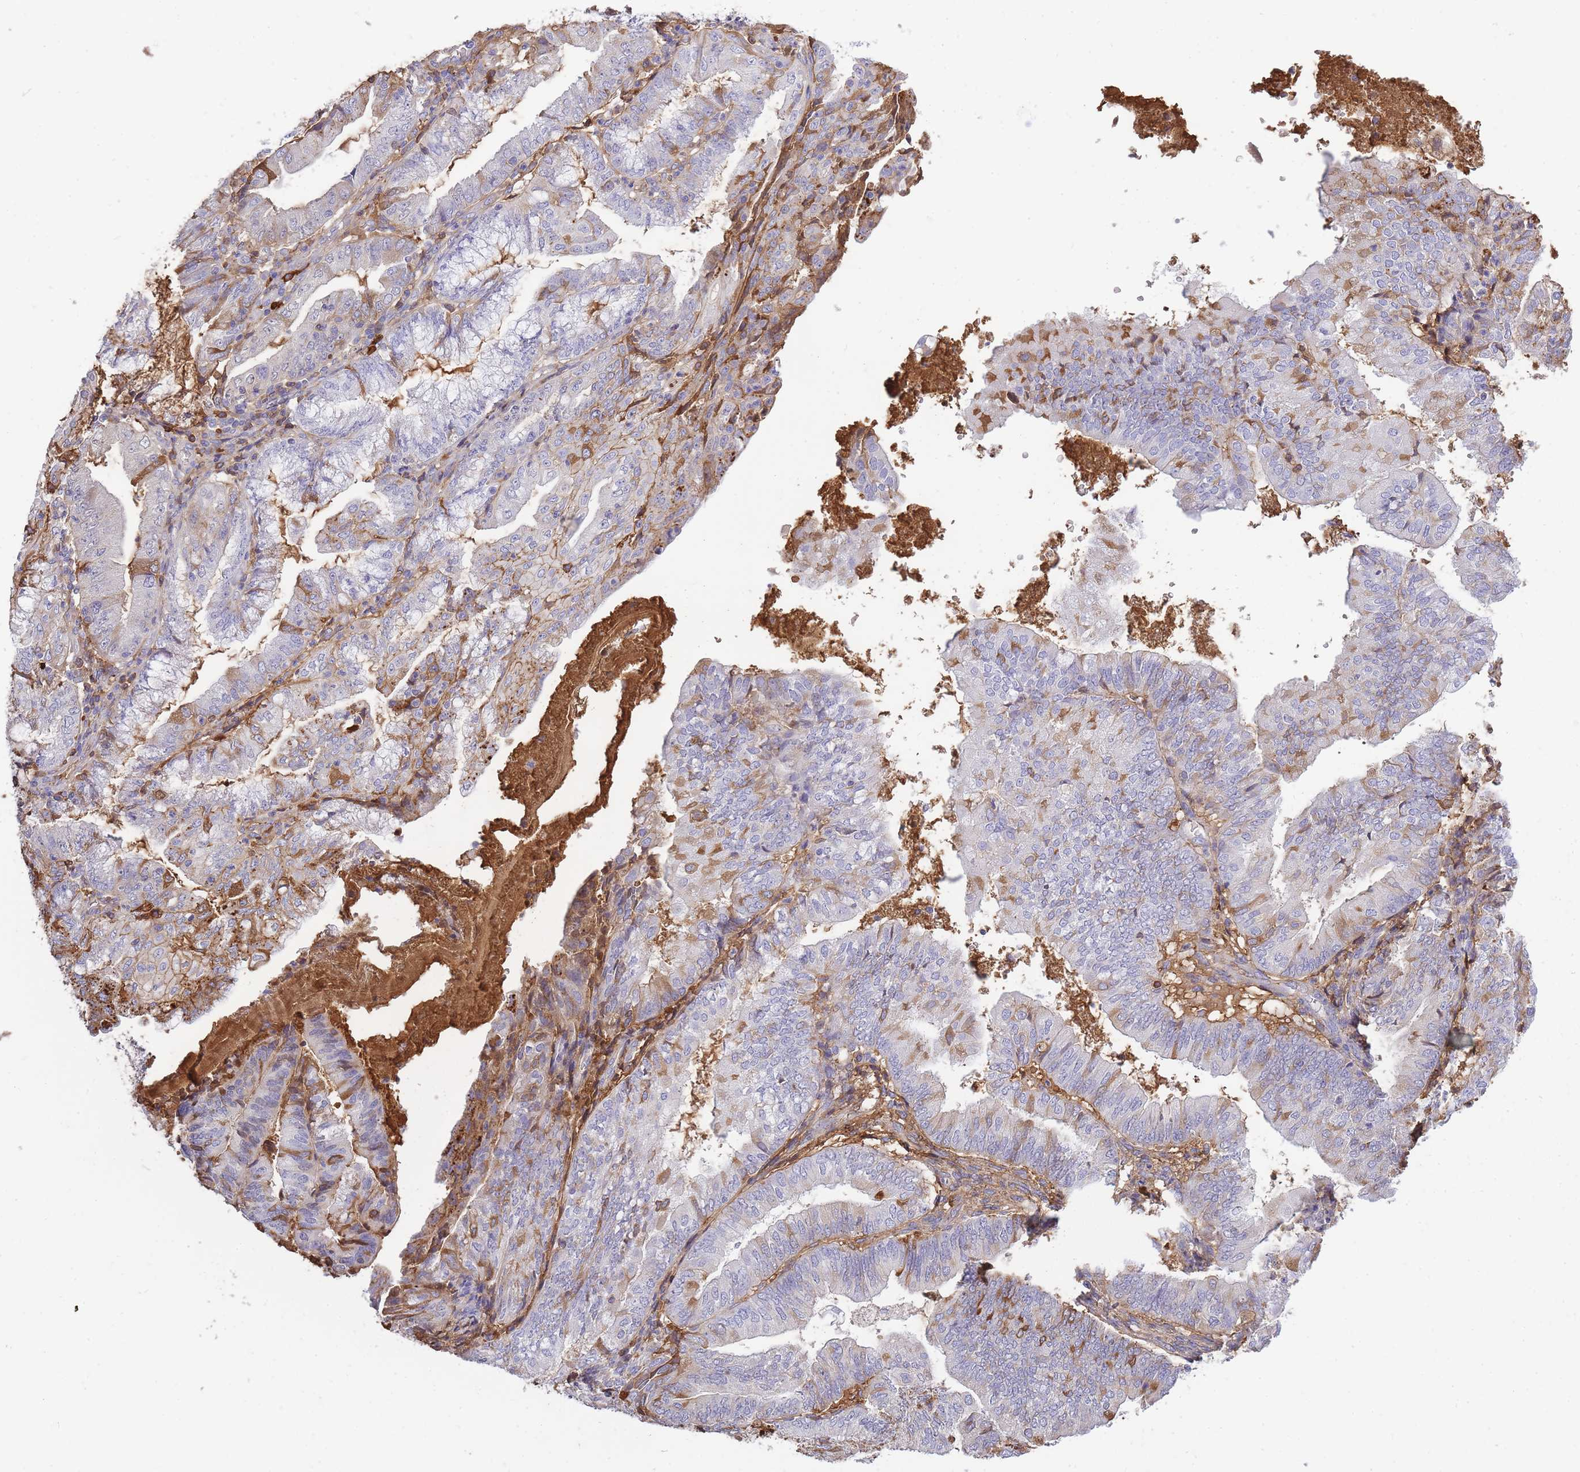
{"staining": {"intensity": "moderate", "quantity": "<25%", "location": "cytoplasmic/membranous"}, "tissue": "endometrial cancer", "cell_type": "Tumor cells", "image_type": "cancer", "snomed": [{"axis": "morphology", "description": "Adenocarcinoma, NOS"}, {"axis": "topography", "description": "Endometrium"}], "caption": "Moderate cytoplasmic/membranous protein expression is appreciated in about <25% of tumor cells in endometrial cancer.", "gene": "IGKV1D-42", "patient": {"sex": "female", "age": 55}}